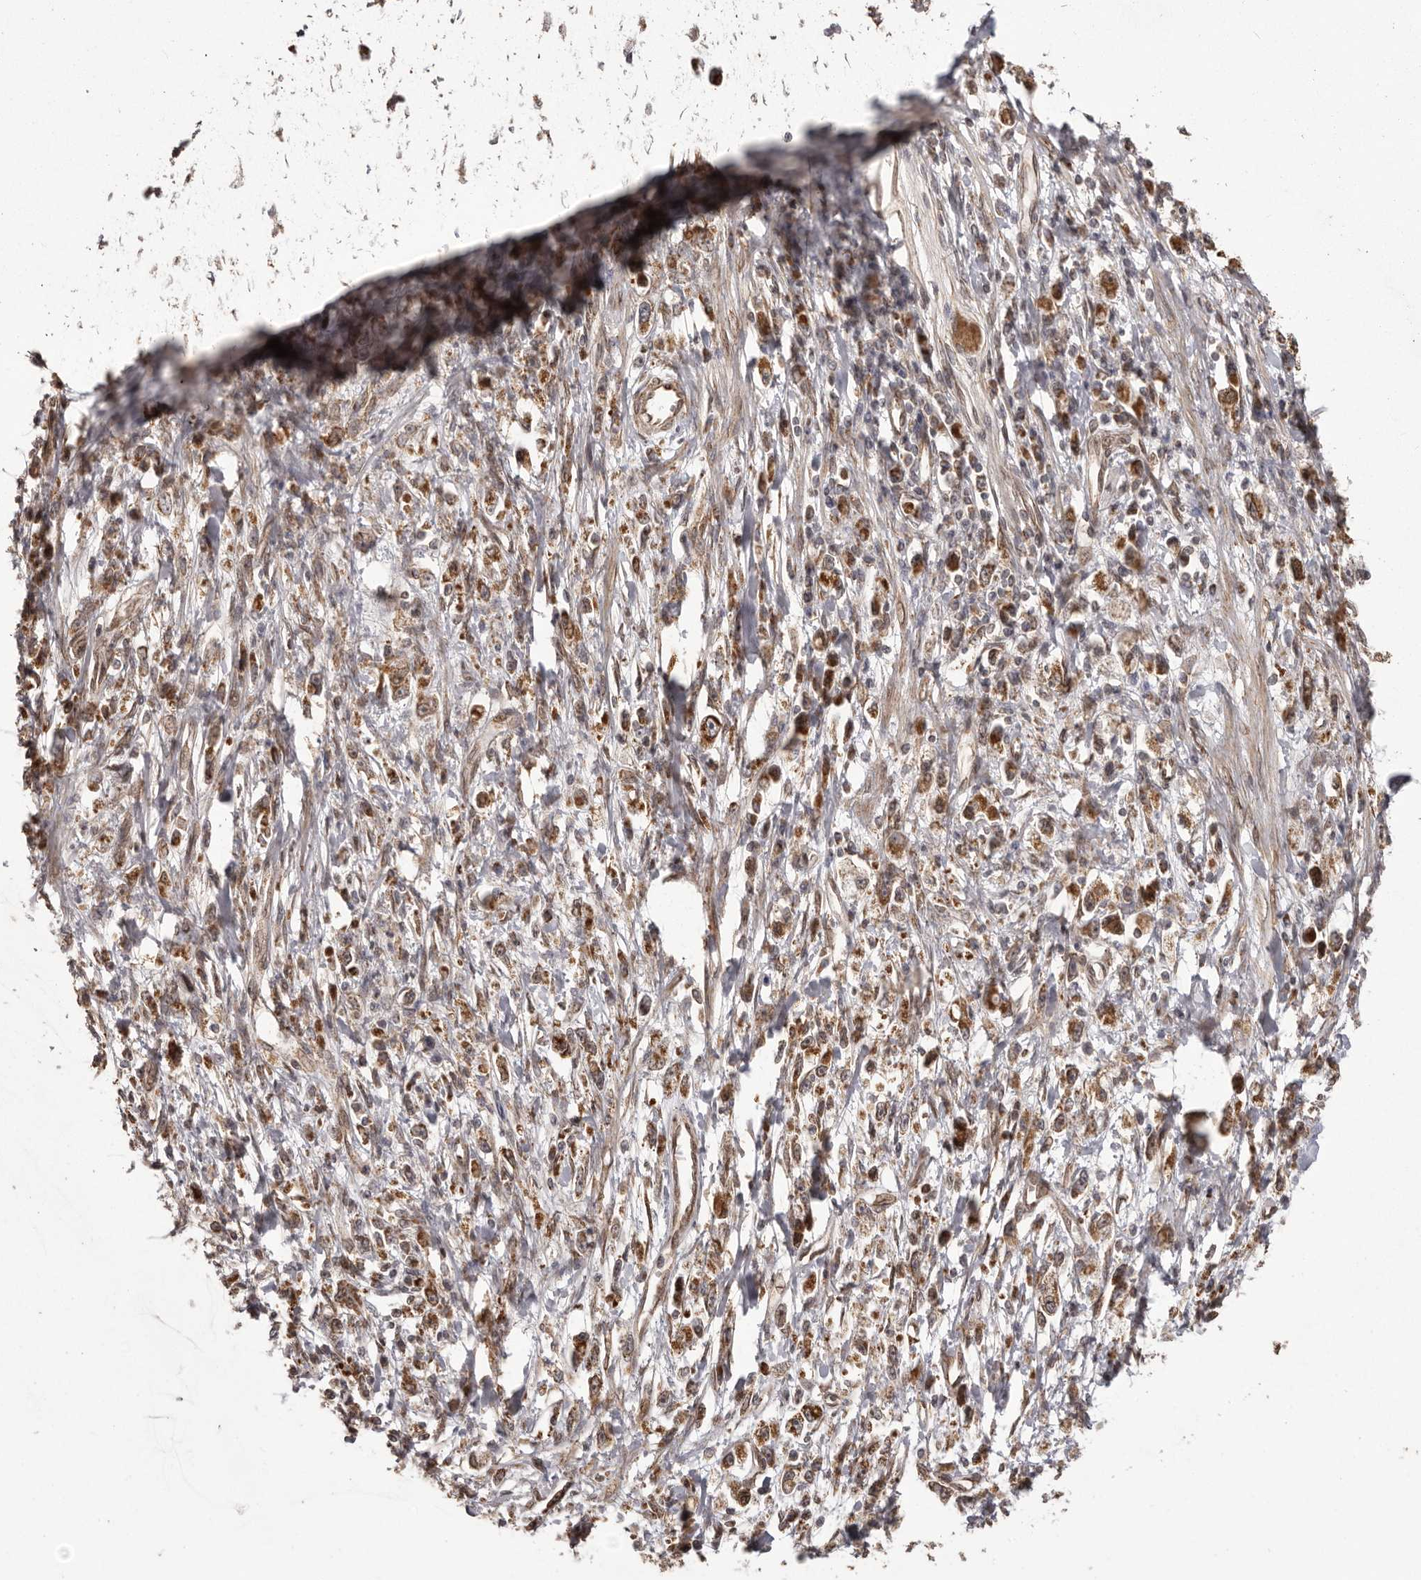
{"staining": {"intensity": "moderate", "quantity": ">75%", "location": "cytoplasmic/membranous"}, "tissue": "stomach cancer", "cell_type": "Tumor cells", "image_type": "cancer", "snomed": [{"axis": "morphology", "description": "Adenocarcinoma, NOS"}, {"axis": "topography", "description": "Stomach"}], "caption": "DAB (3,3'-diaminobenzidine) immunohistochemical staining of stomach adenocarcinoma displays moderate cytoplasmic/membranous protein staining in about >75% of tumor cells.", "gene": "CHRM2", "patient": {"sex": "female", "age": 59}}